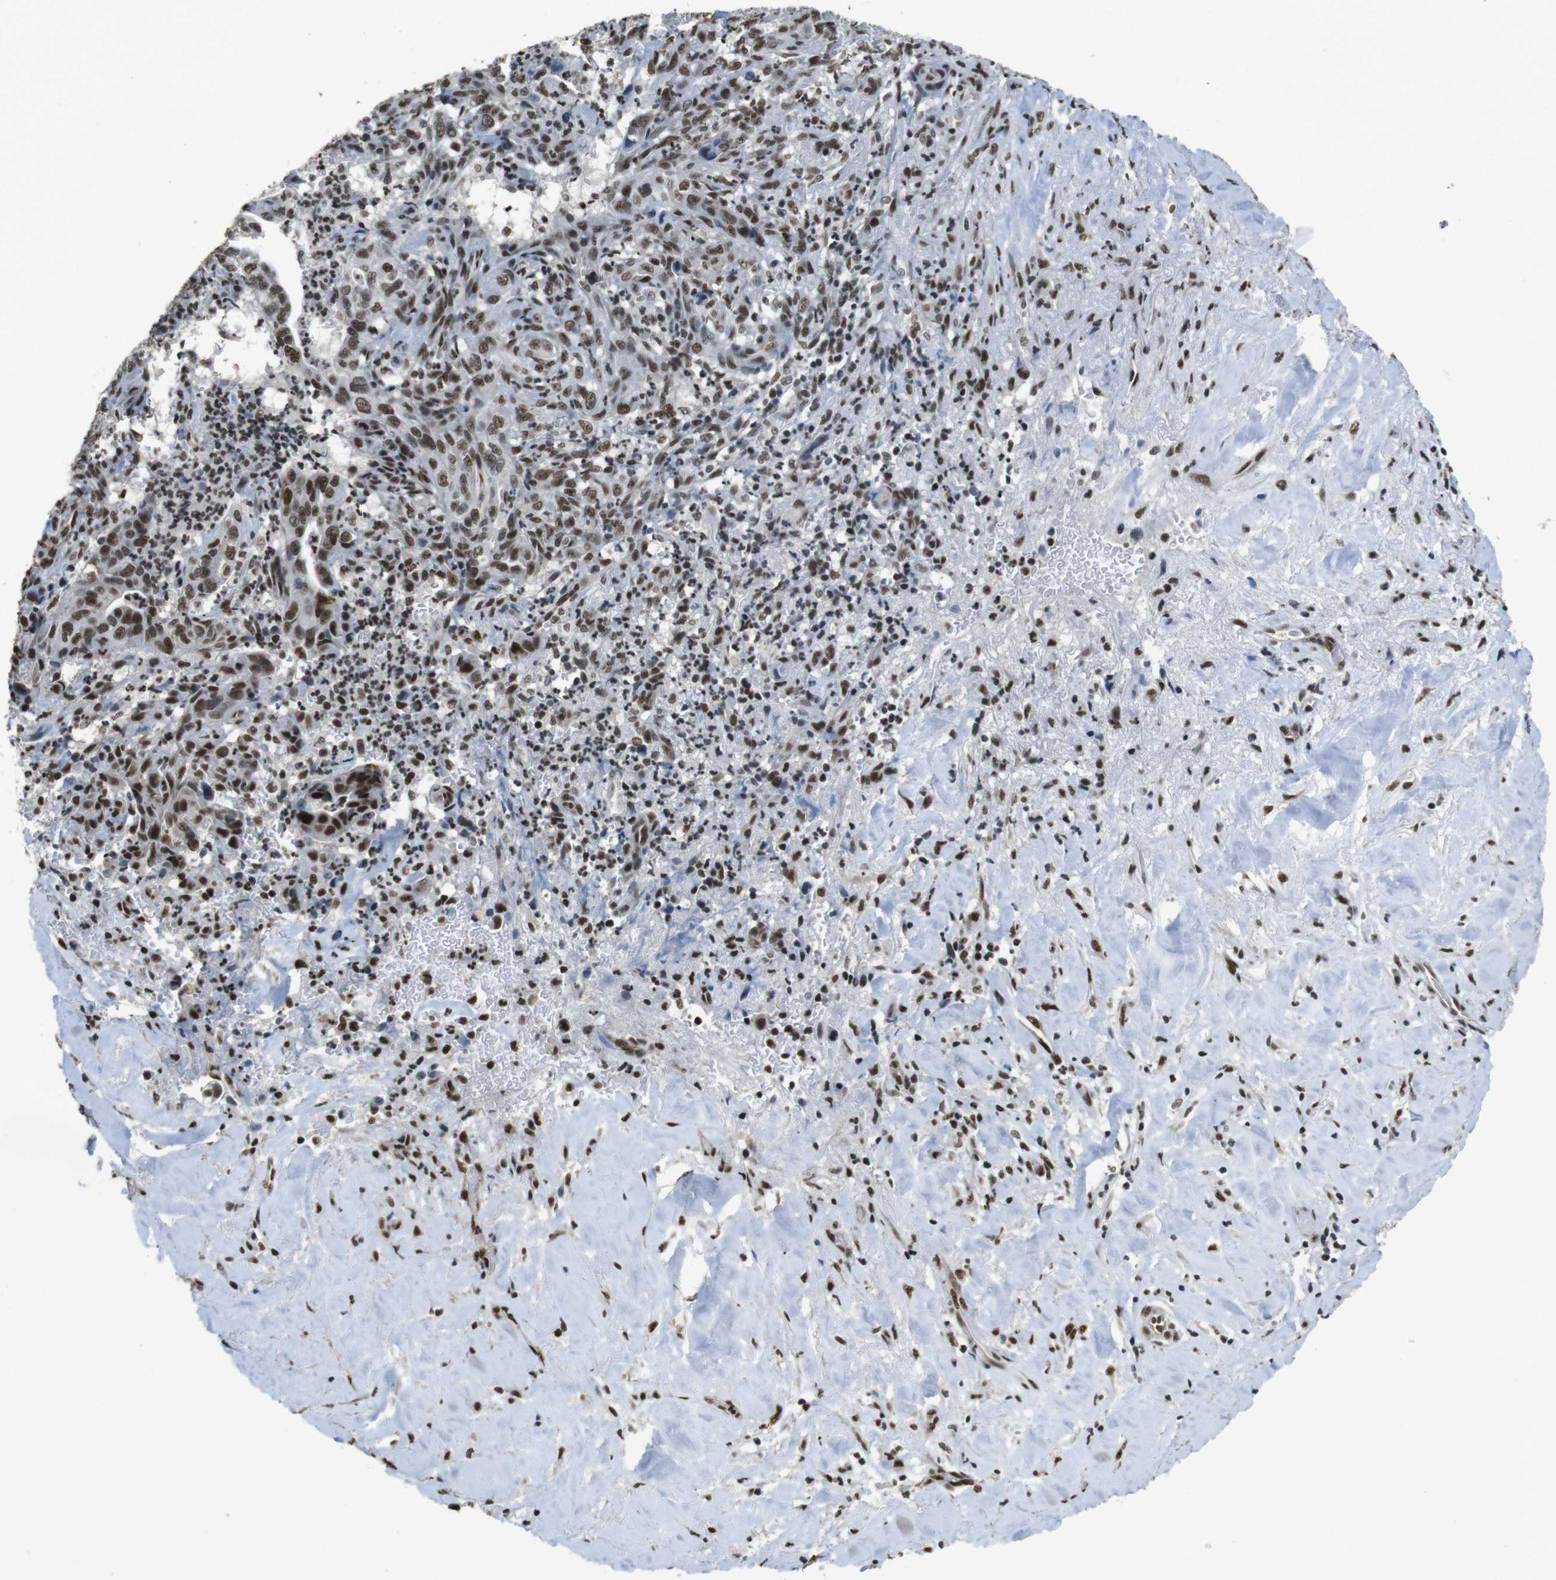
{"staining": {"intensity": "moderate", "quantity": ">75%", "location": "nuclear"}, "tissue": "liver cancer", "cell_type": "Tumor cells", "image_type": "cancer", "snomed": [{"axis": "morphology", "description": "Cholangiocarcinoma"}, {"axis": "topography", "description": "Liver"}], "caption": "Liver cancer (cholangiocarcinoma) stained with a brown dye displays moderate nuclear positive staining in approximately >75% of tumor cells.", "gene": "CSNK2B", "patient": {"sex": "female", "age": 67}}